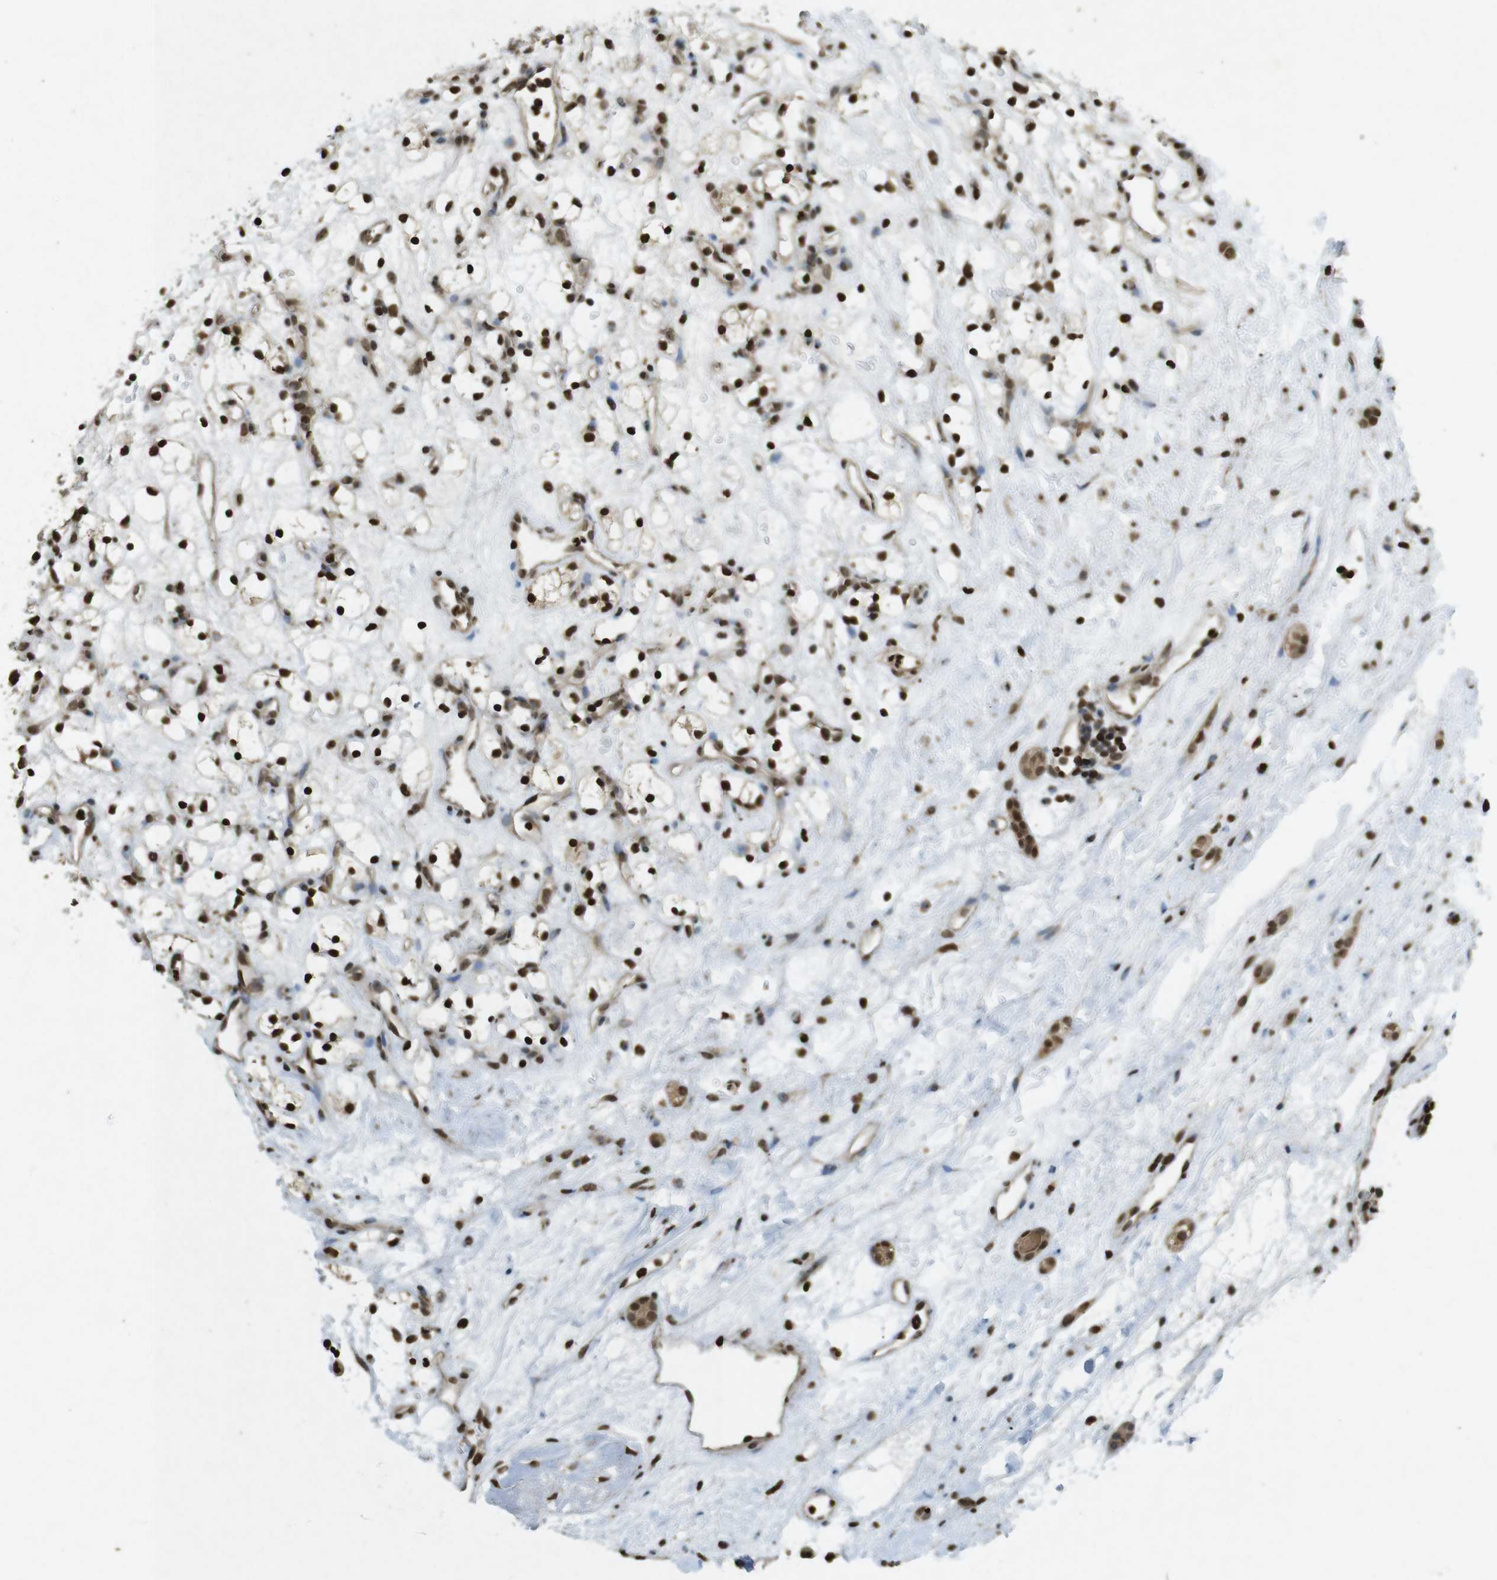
{"staining": {"intensity": "strong", "quantity": ">75%", "location": "nuclear"}, "tissue": "renal cancer", "cell_type": "Tumor cells", "image_type": "cancer", "snomed": [{"axis": "morphology", "description": "Adenocarcinoma, NOS"}, {"axis": "topography", "description": "Kidney"}], "caption": "Human renal cancer stained with a protein marker demonstrates strong staining in tumor cells.", "gene": "ORC4", "patient": {"sex": "female", "age": 60}}